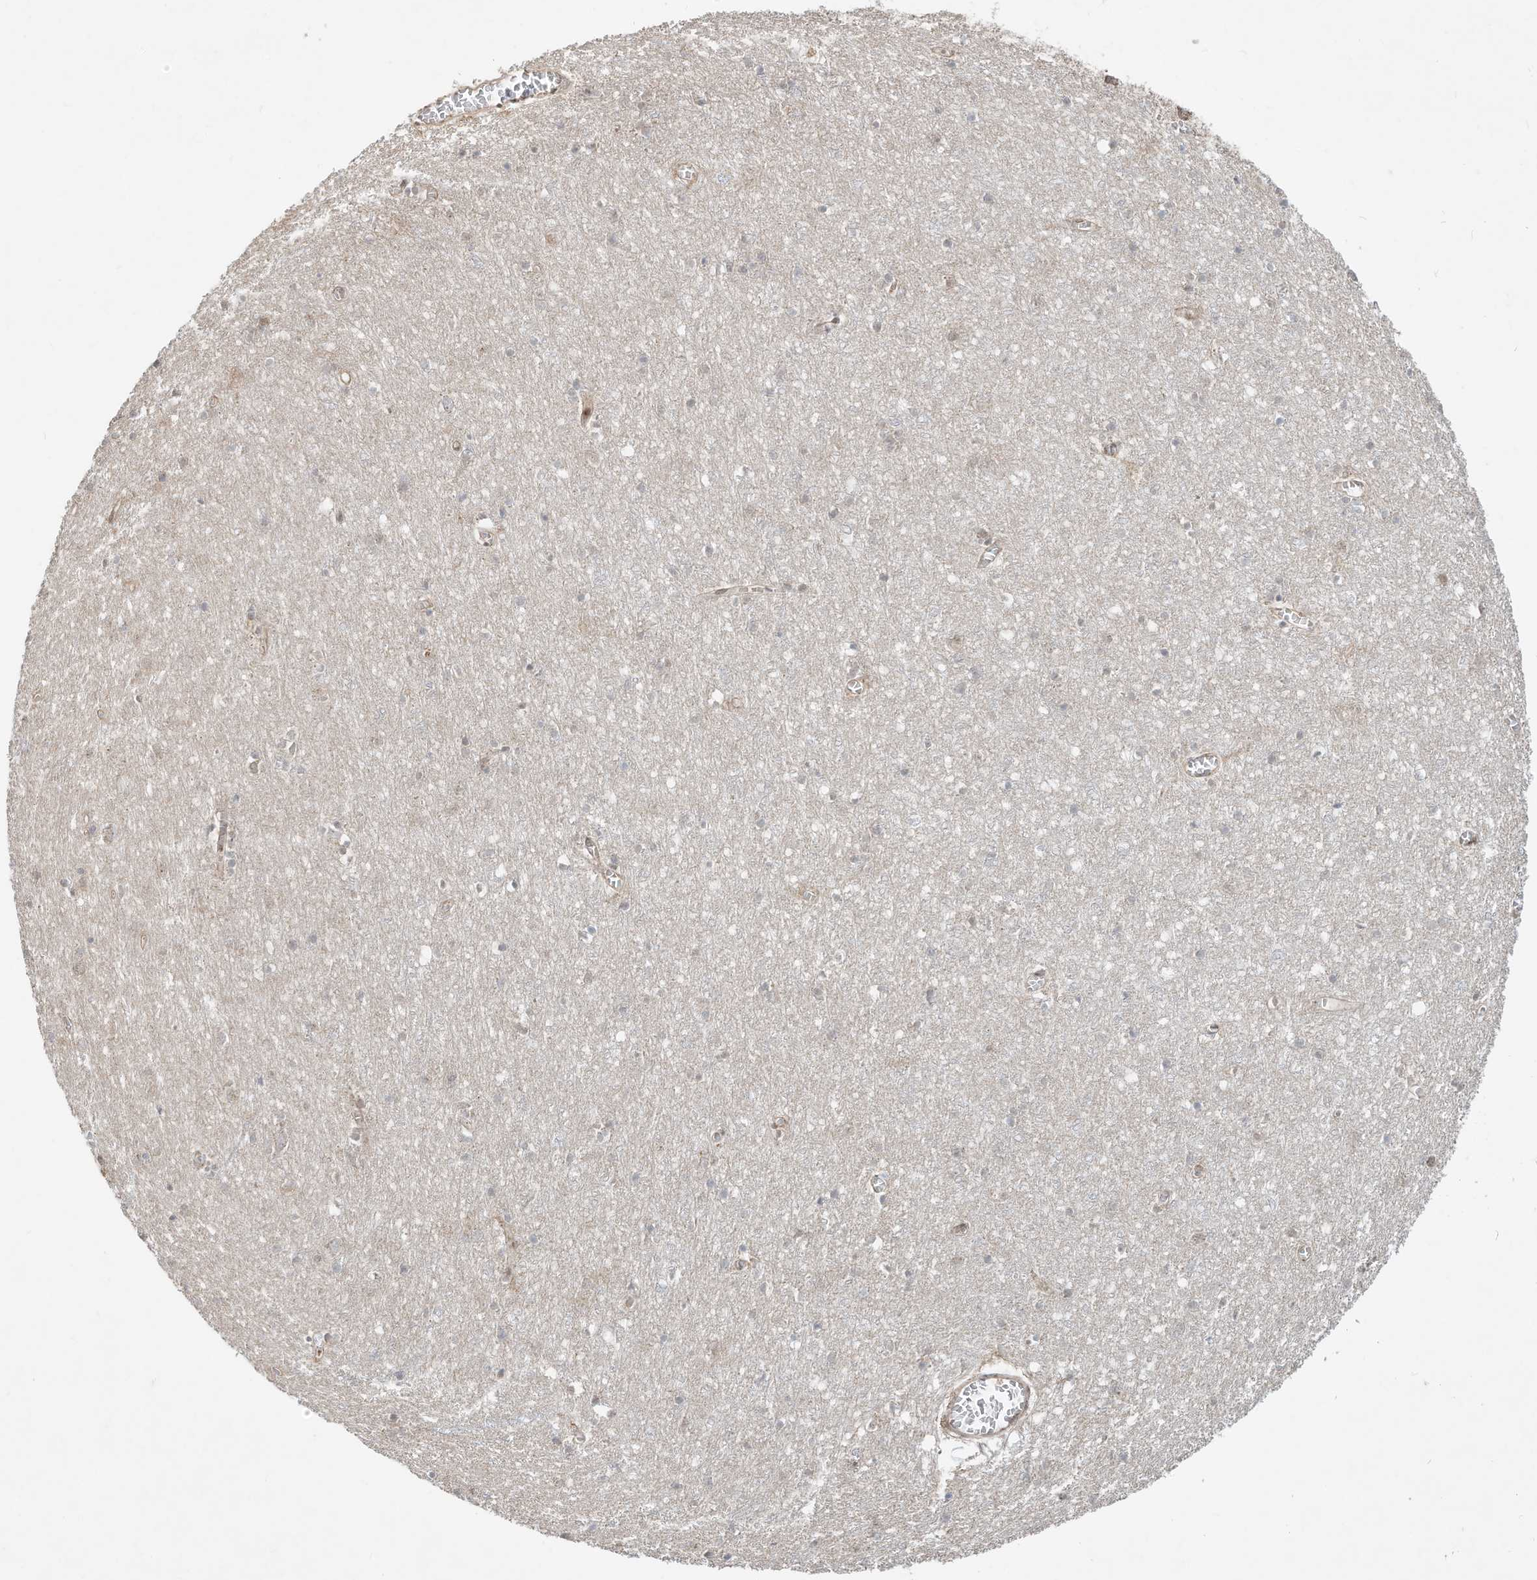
{"staining": {"intensity": "weak", "quantity": ">75%", "location": "cytoplasmic/membranous"}, "tissue": "cerebral cortex", "cell_type": "Endothelial cells", "image_type": "normal", "snomed": [{"axis": "morphology", "description": "Normal tissue, NOS"}, {"axis": "topography", "description": "Cerebral cortex"}], "caption": "An immunohistochemistry micrograph of unremarkable tissue is shown. Protein staining in brown shows weak cytoplasmic/membranous positivity in cerebral cortex within endothelial cells.", "gene": "CUX1", "patient": {"sex": "female", "age": 64}}